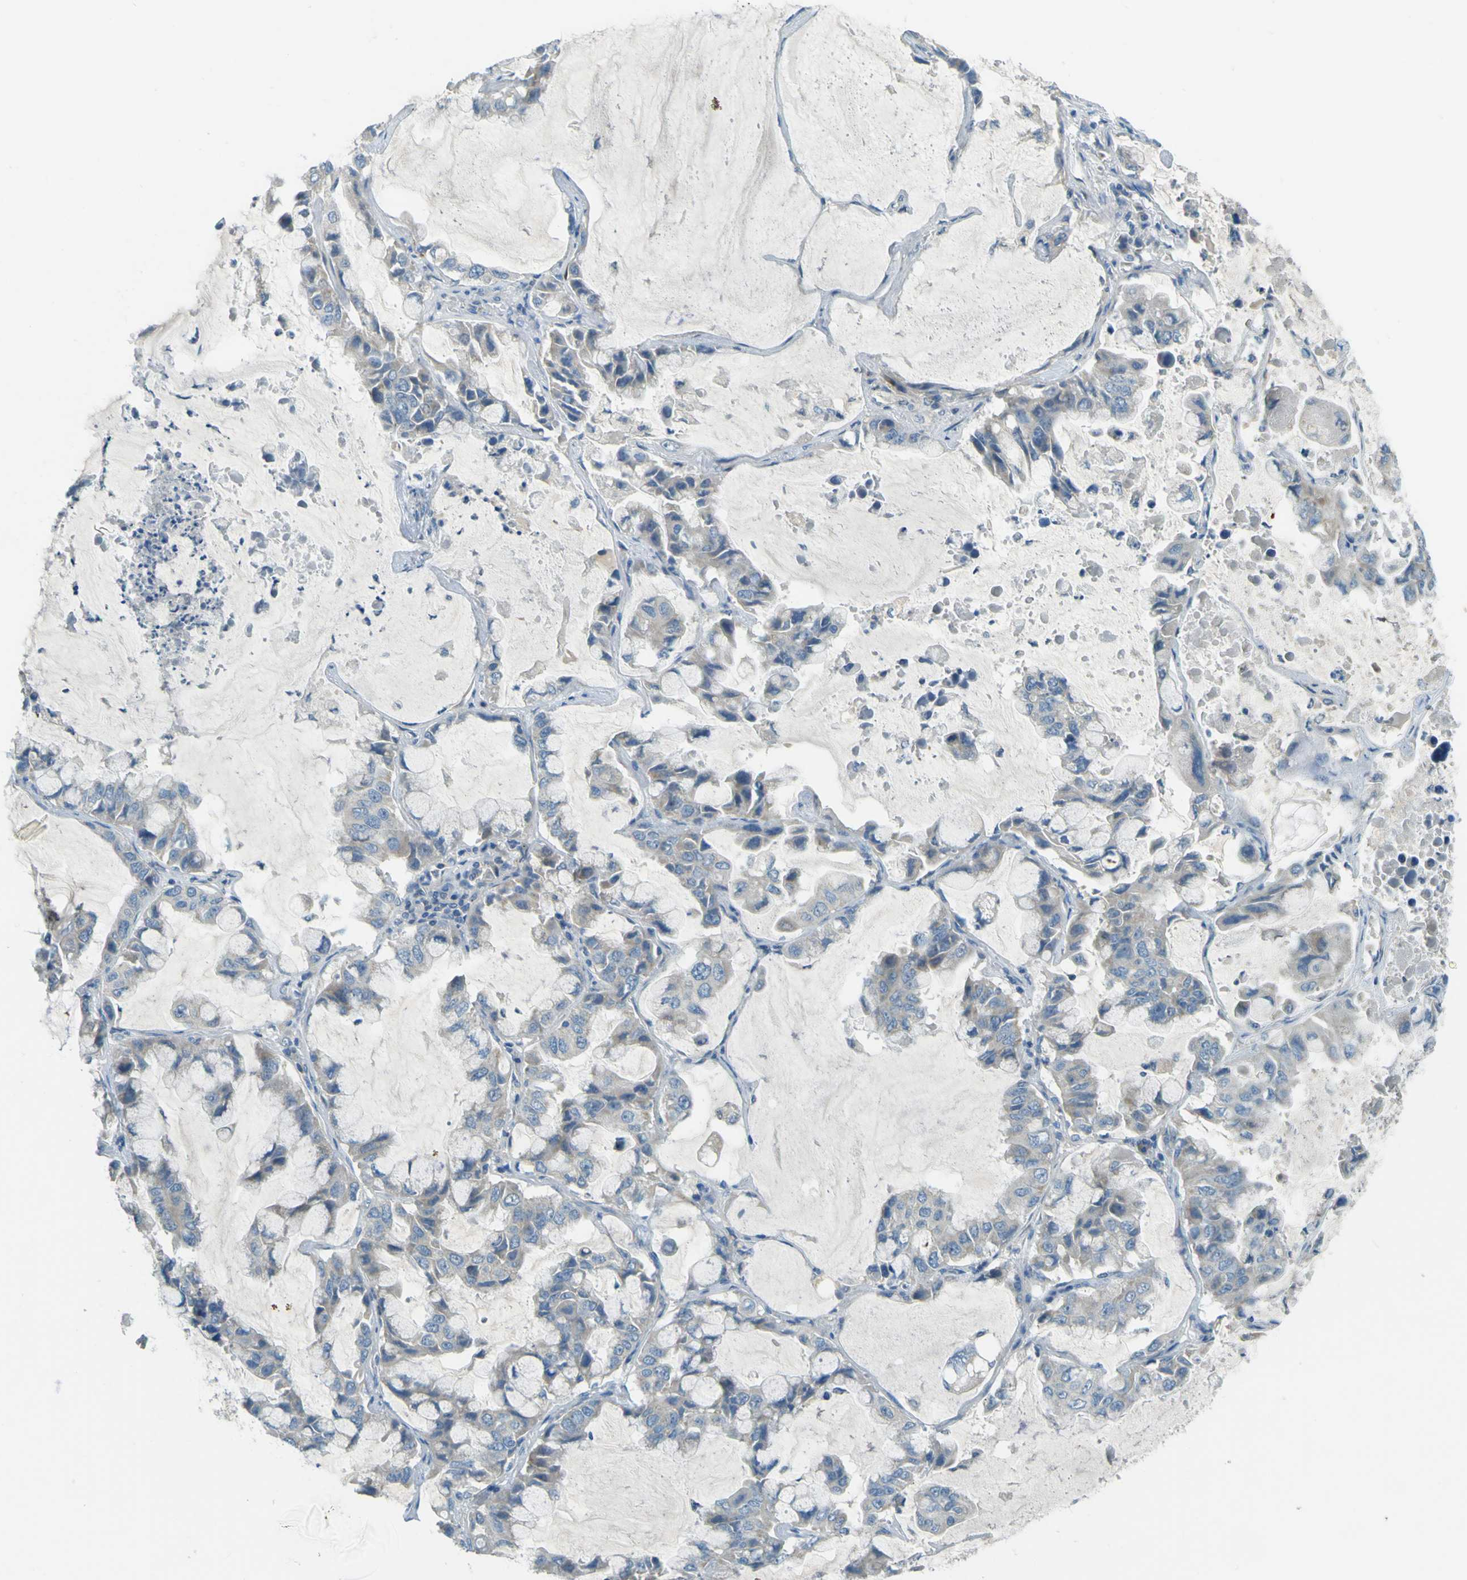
{"staining": {"intensity": "negative", "quantity": "none", "location": "none"}, "tissue": "lung cancer", "cell_type": "Tumor cells", "image_type": "cancer", "snomed": [{"axis": "morphology", "description": "Adenocarcinoma, NOS"}, {"axis": "topography", "description": "Lung"}], "caption": "DAB (3,3'-diaminobenzidine) immunohistochemical staining of human adenocarcinoma (lung) displays no significant expression in tumor cells.", "gene": "FKTN", "patient": {"sex": "male", "age": 64}}